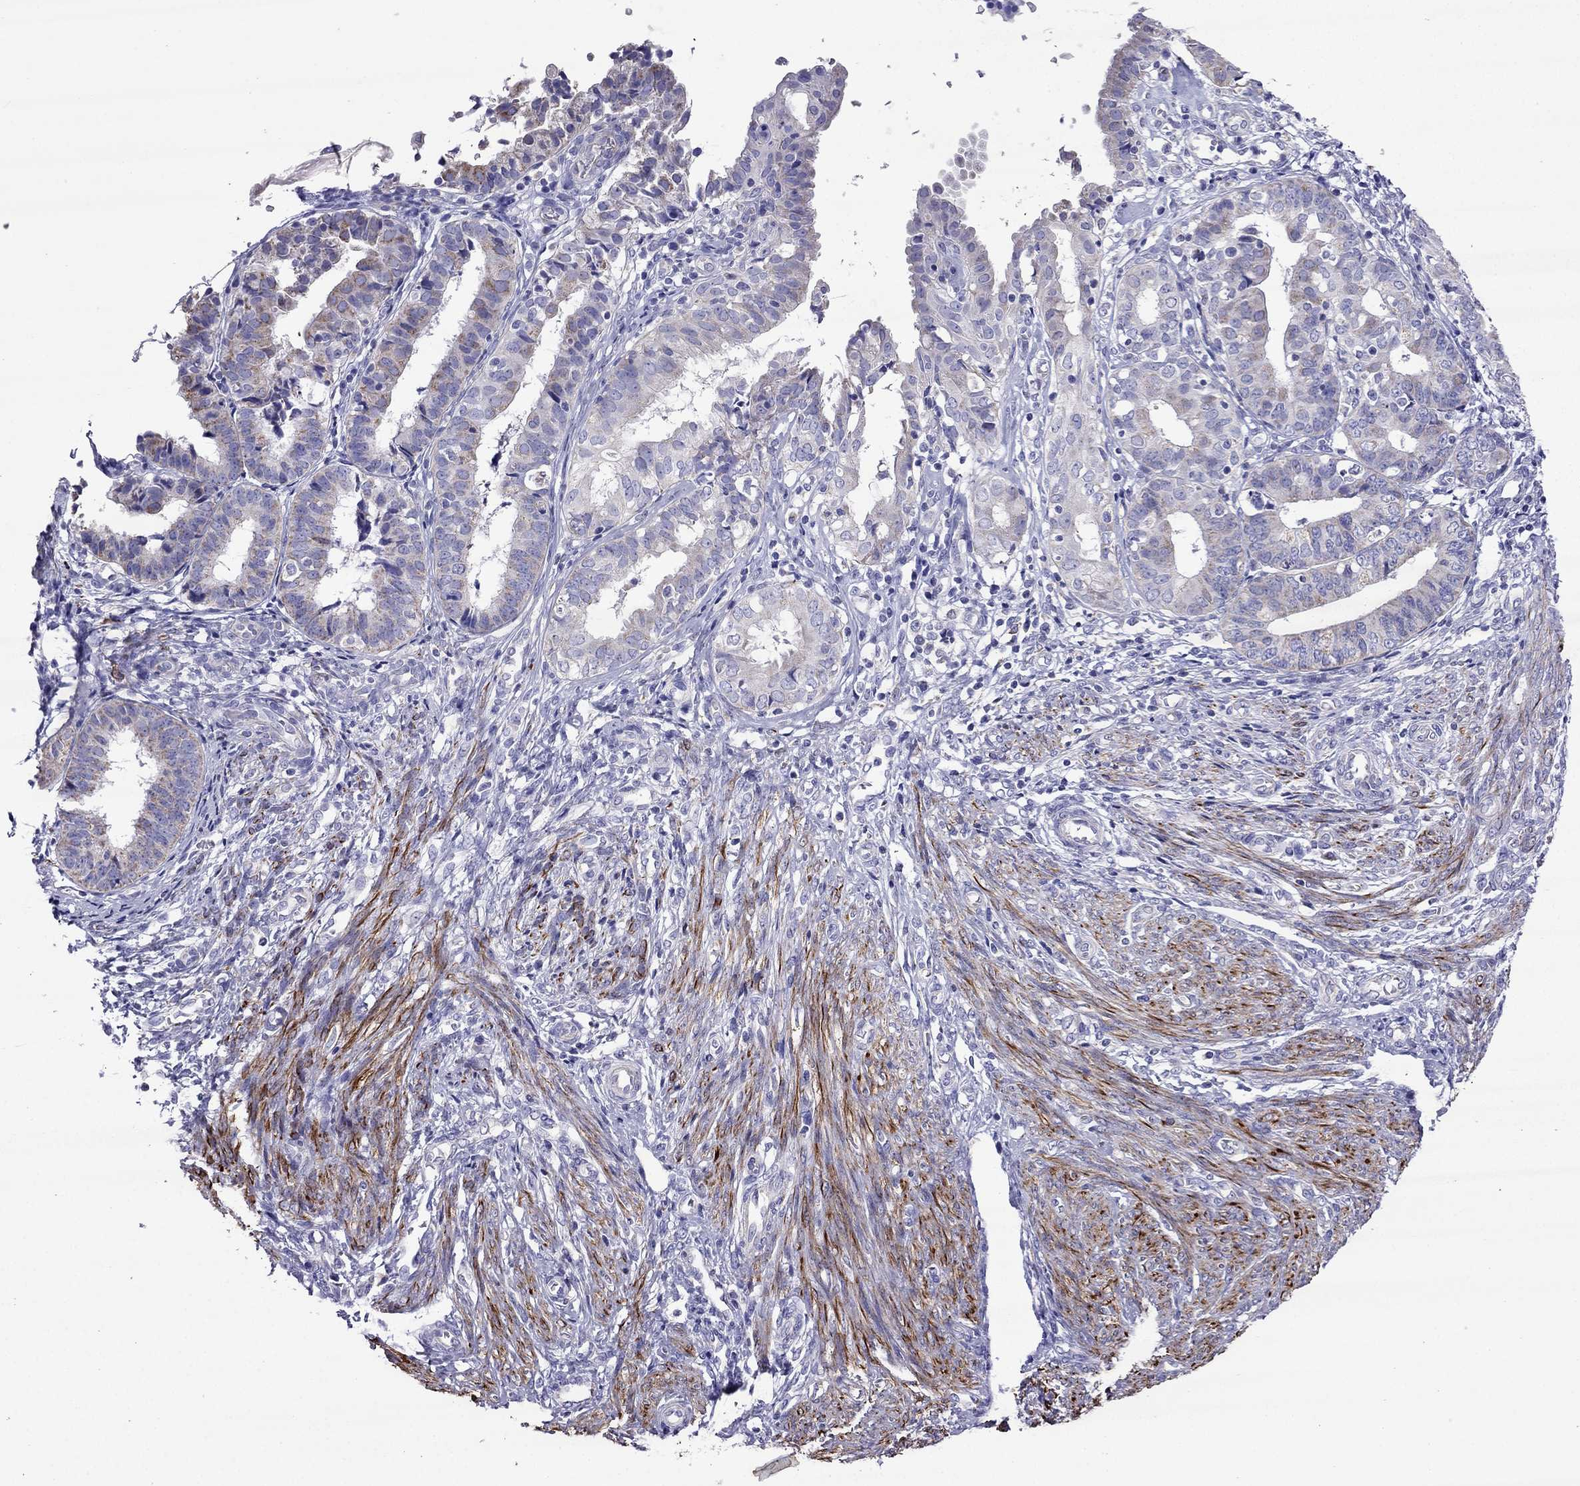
{"staining": {"intensity": "moderate", "quantity": "<25%", "location": "cytoplasmic/membranous"}, "tissue": "endometrial cancer", "cell_type": "Tumor cells", "image_type": "cancer", "snomed": [{"axis": "morphology", "description": "Adenocarcinoma, NOS"}, {"axis": "topography", "description": "Endometrium"}], "caption": "A brown stain shows moderate cytoplasmic/membranous positivity of a protein in adenocarcinoma (endometrial) tumor cells. Ihc stains the protein of interest in brown and the nuclei are stained blue.", "gene": "DSC1", "patient": {"sex": "female", "age": 68}}